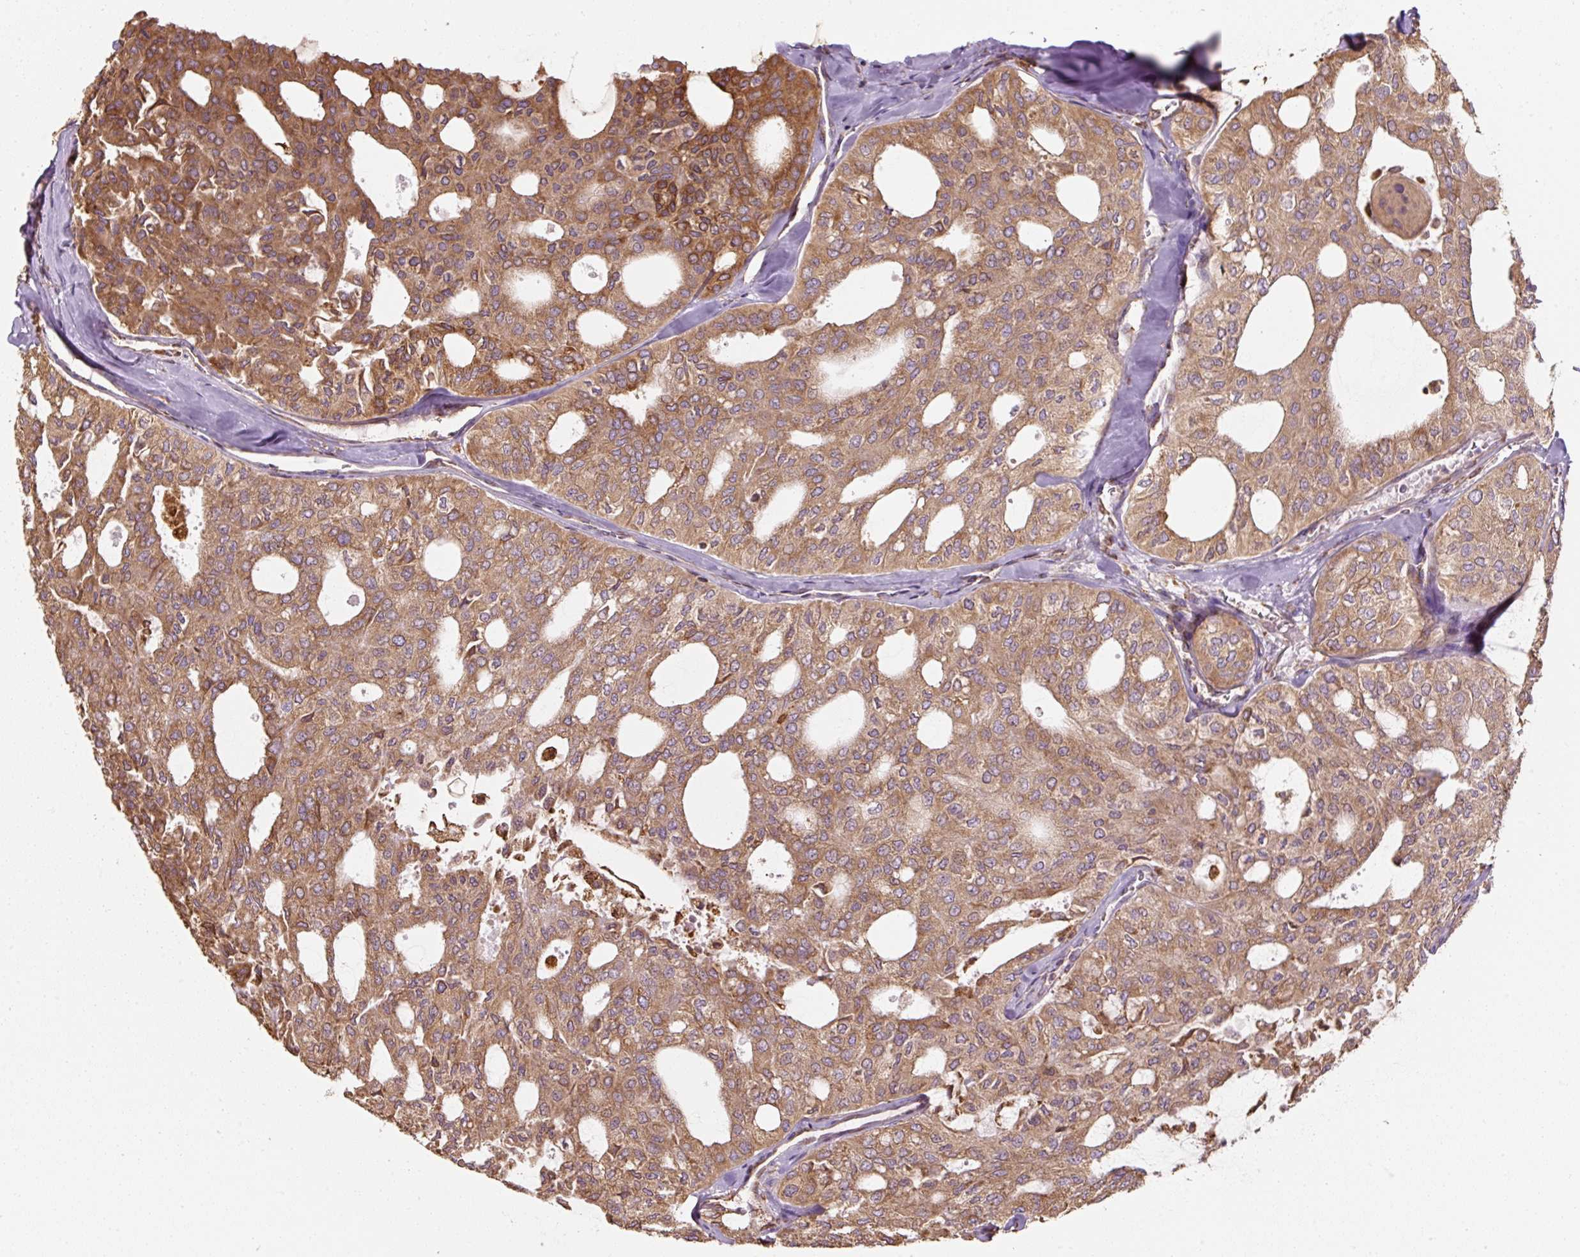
{"staining": {"intensity": "moderate", "quantity": ">75%", "location": "cytoplasmic/membranous"}, "tissue": "thyroid cancer", "cell_type": "Tumor cells", "image_type": "cancer", "snomed": [{"axis": "morphology", "description": "Follicular adenoma carcinoma, NOS"}, {"axis": "topography", "description": "Thyroid gland"}], "caption": "Immunohistochemistry (IHC) of human thyroid follicular adenoma carcinoma demonstrates medium levels of moderate cytoplasmic/membranous staining in about >75% of tumor cells.", "gene": "PRKCSH", "patient": {"sex": "male", "age": 75}}